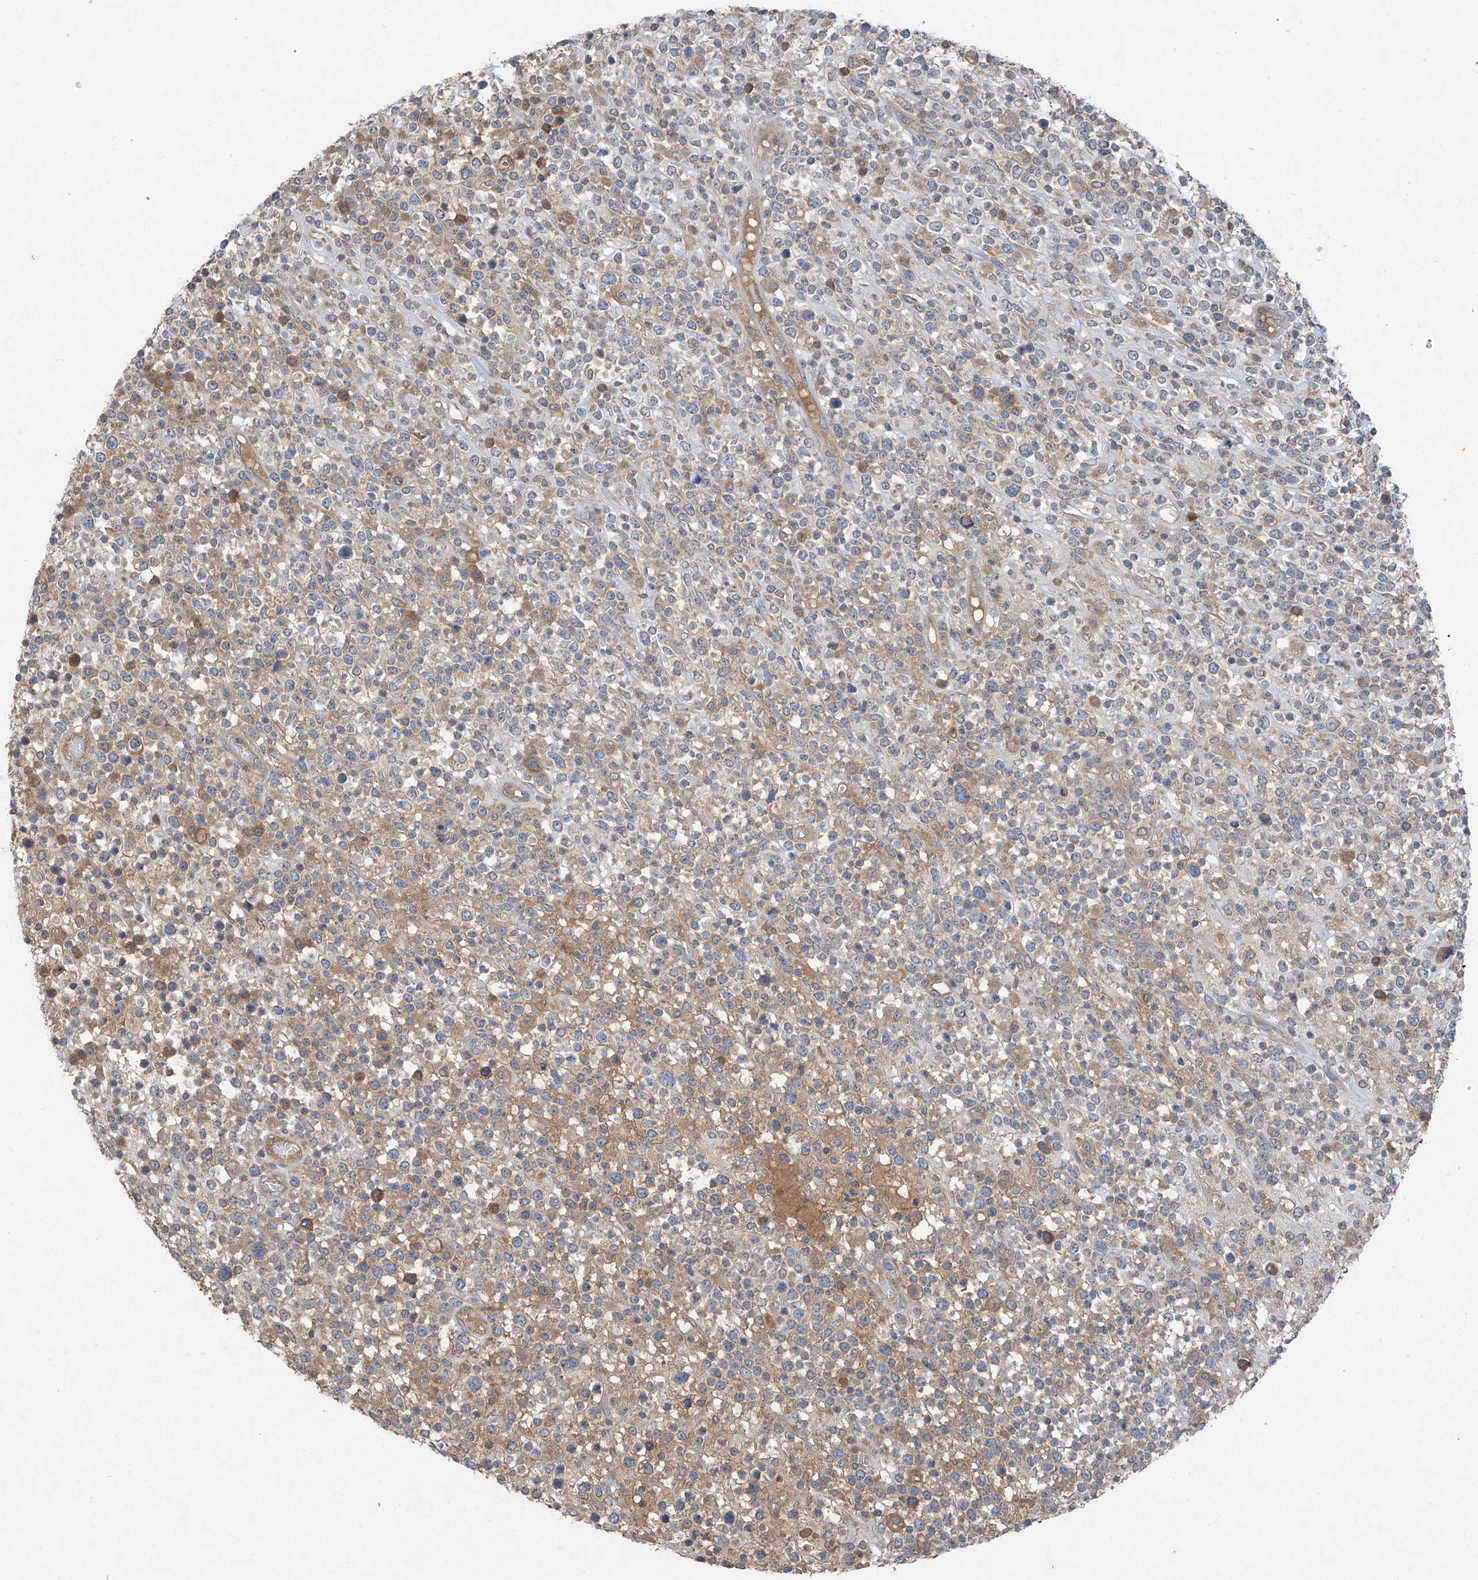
{"staining": {"intensity": "weak", "quantity": "<25%", "location": "cytoplasmic/membranous"}, "tissue": "lymphoma", "cell_type": "Tumor cells", "image_type": "cancer", "snomed": [{"axis": "morphology", "description": "Malignant lymphoma, non-Hodgkin's type, High grade"}, {"axis": "topography", "description": "Colon"}], "caption": "This is an IHC photomicrograph of lymphoma. There is no staining in tumor cells.", "gene": "FOXRED2", "patient": {"sex": "female", "age": 53}}